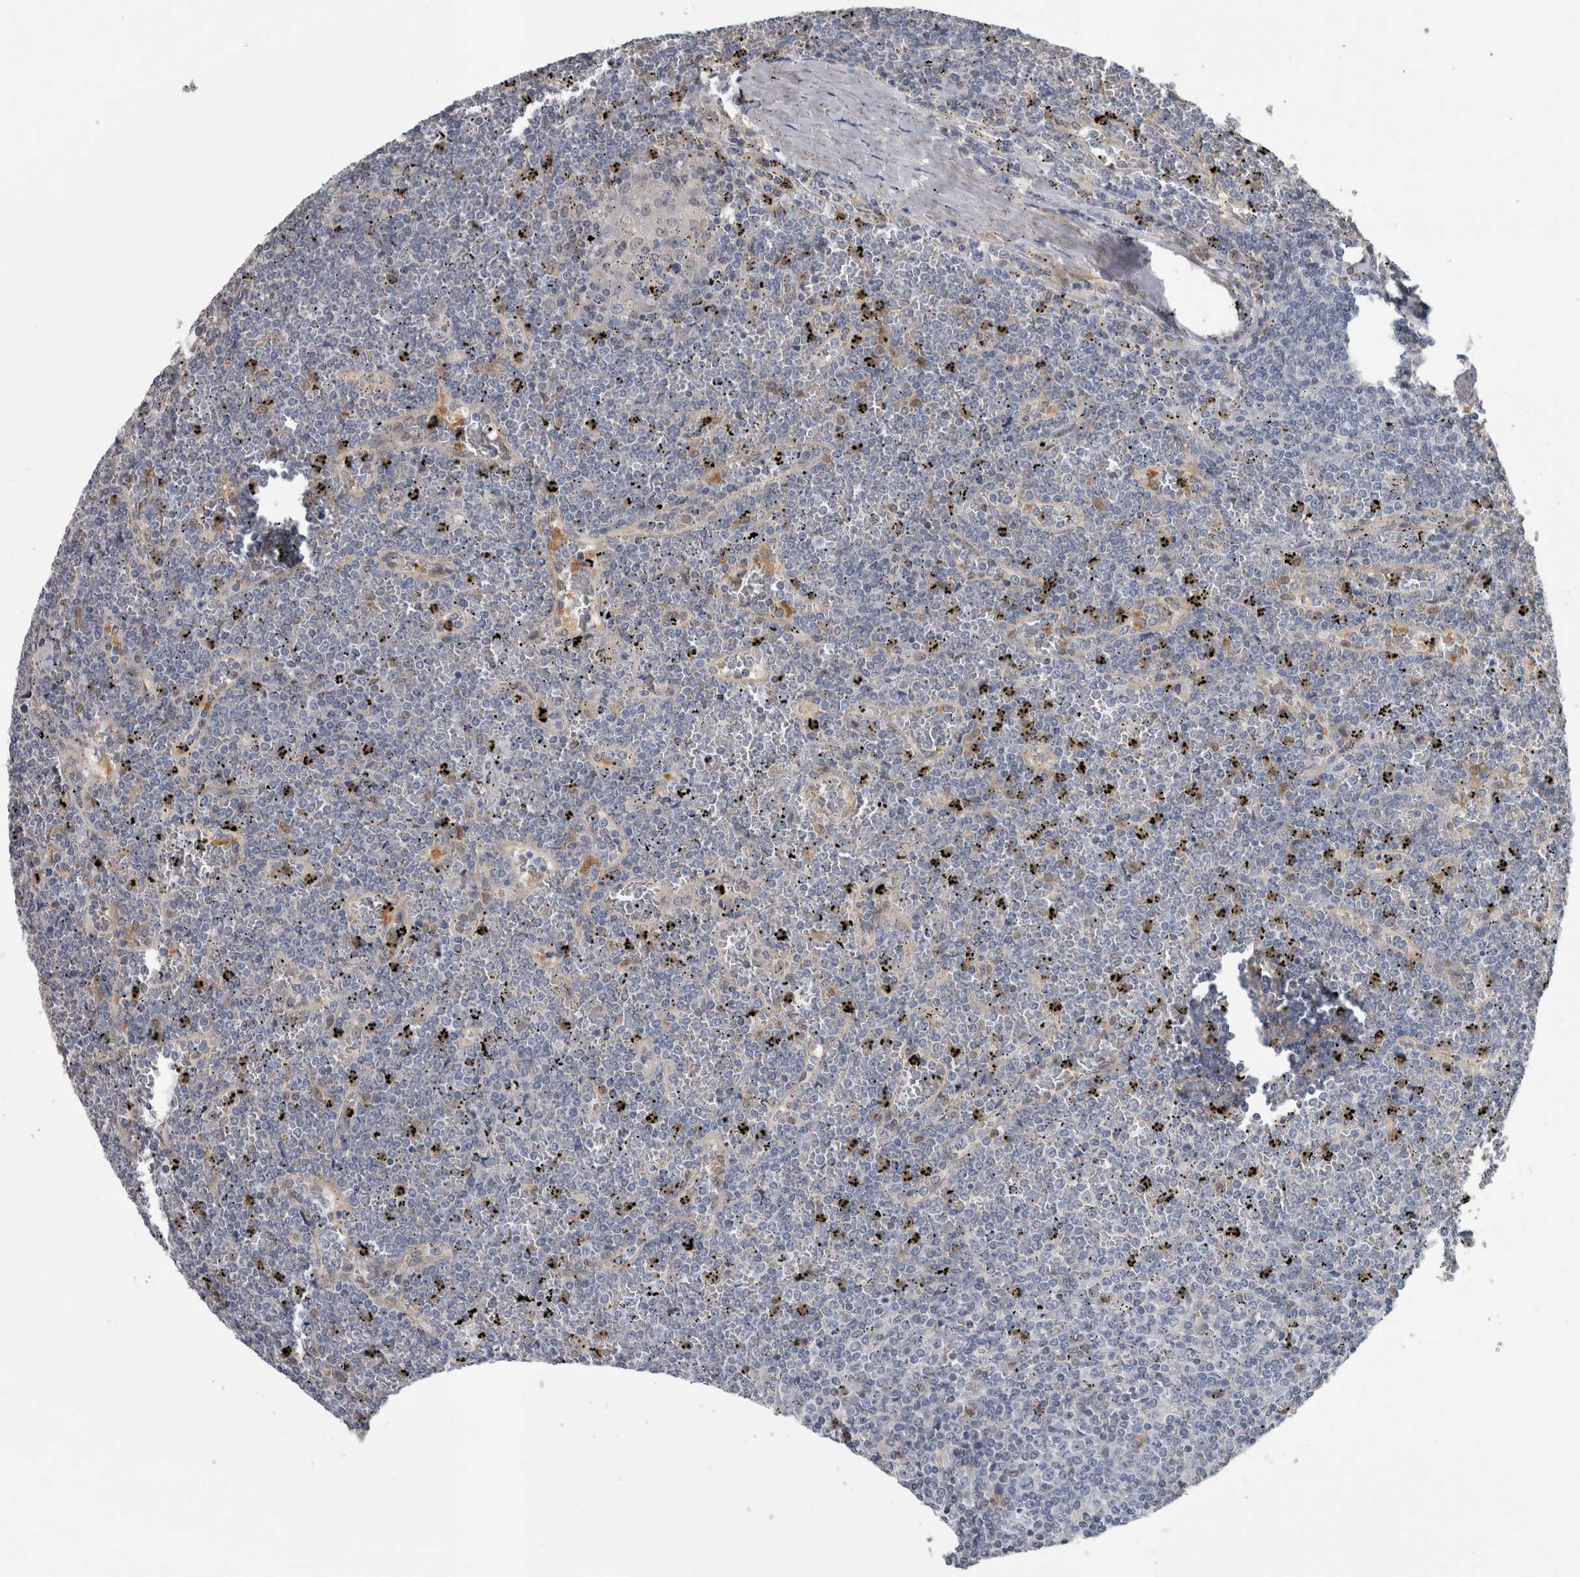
{"staining": {"intensity": "negative", "quantity": "none", "location": "none"}, "tissue": "lymphoma", "cell_type": "Tumor cells", "image_type": "cancer", "snomed": [{"axis": "morphology", "description": "Malignant lymphoma, non-Hodgkin's type, Low grade"}, {"axis": "topography", "description": "Spleen"}], "caption": "Immunohistochemistry image of neoplastic tissue: low-grade malignant lymphoma, non-Hodgkin's type stained with DAB (3,3'-diaminobenzidine) displays no significant protein staining in tumor cells. (DAB IHC with hematoxylin counter stain).", "gene": "NAPRT", "patient": {"sex": "female", "age": 19}}